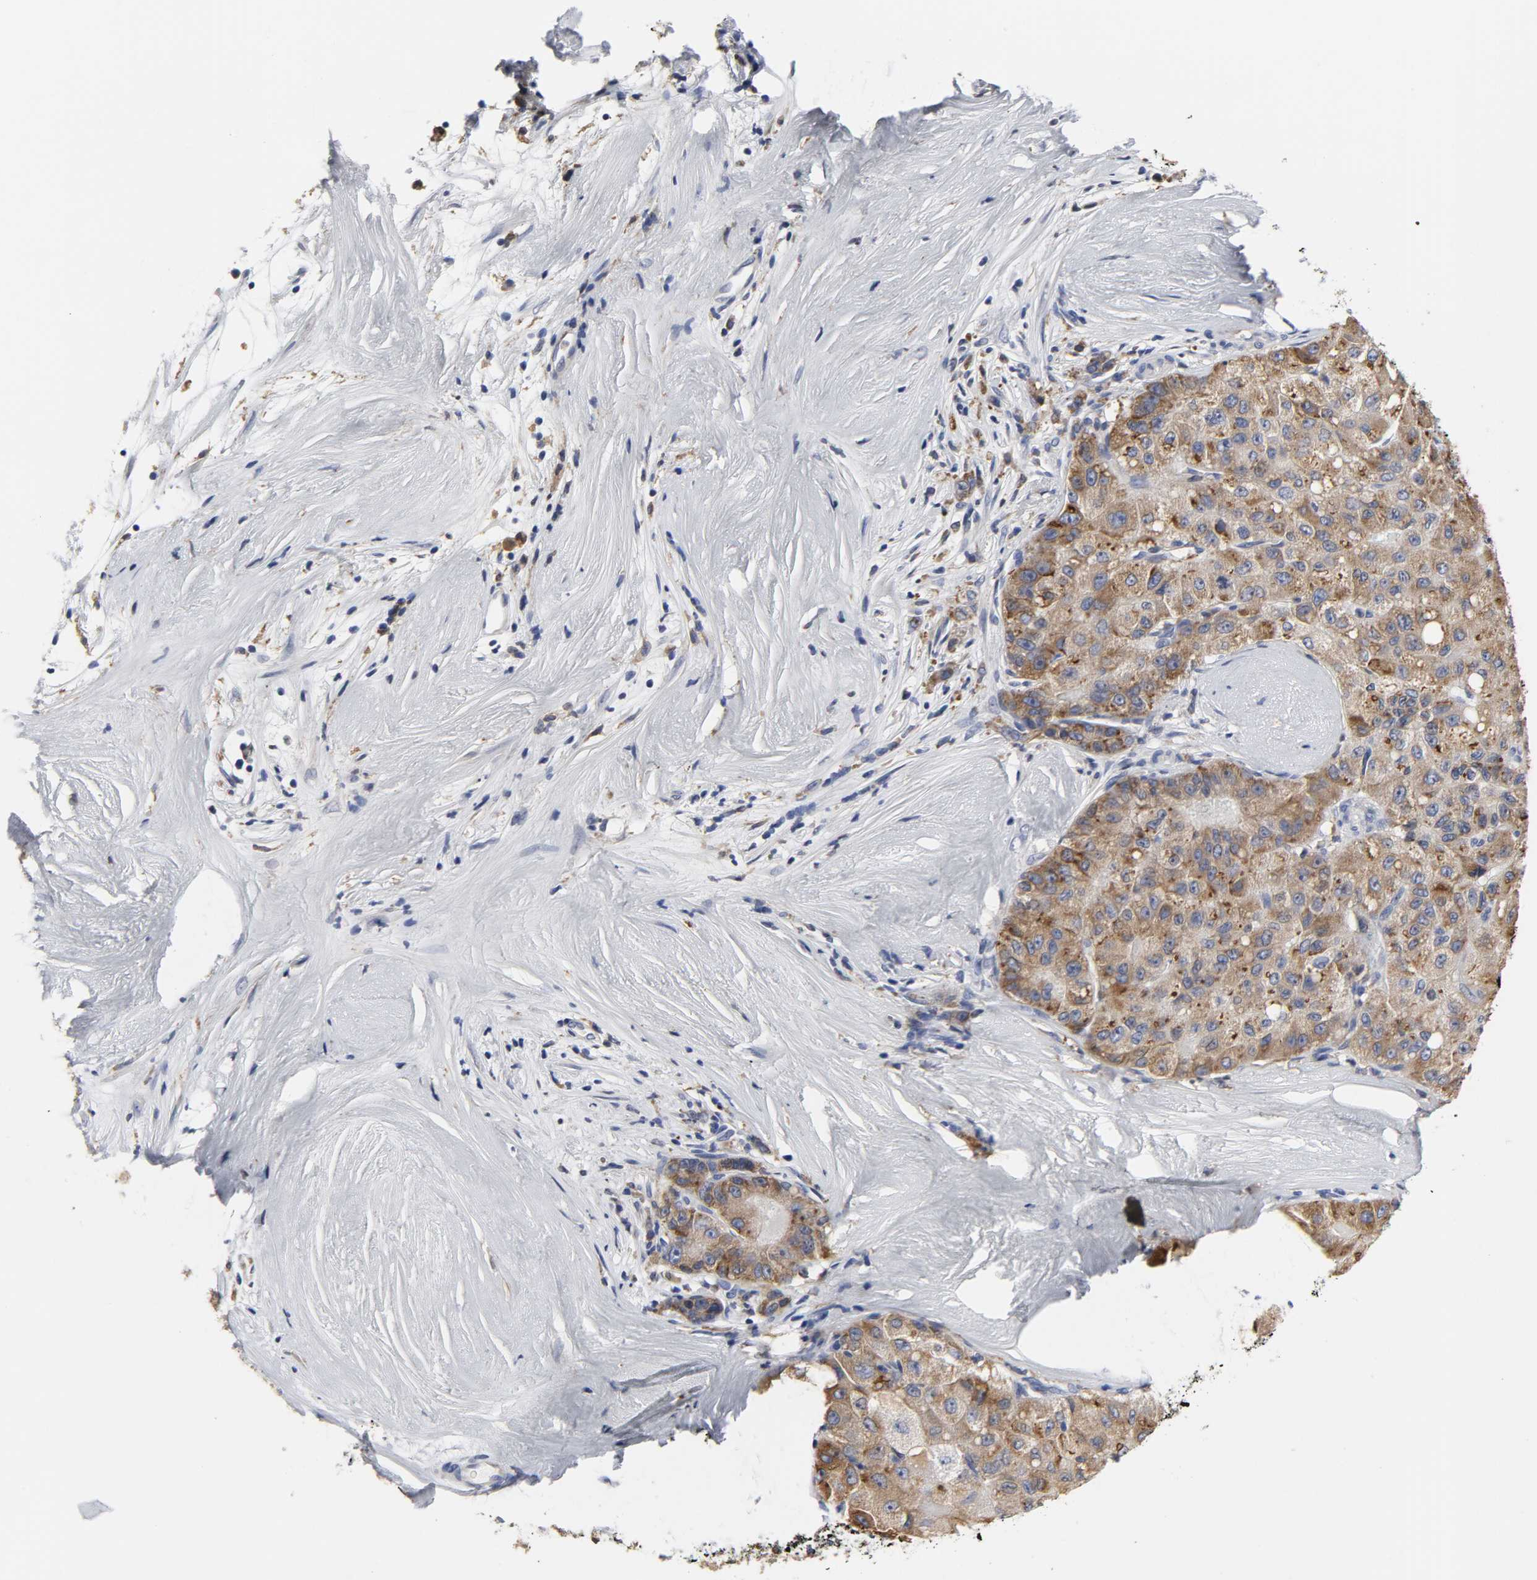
{"staining": {"intensity": "moderate", "quantity": ">75%", "location": "cytoplasmic/membranous"}, "tissue": "liver cancer", "cell_type": "Tumor cells", "image_type": "cancer", "snomed": [{"axis": "morphology", "description": "Carcinoma, Hepatocellular, NOS"}, {"axis": "topography", "description": "Liver"}], "caption": "A brown stain highlights moderate cytoplasmic/membranous positivity of a protein in hepatocellular carcinoma (liver) tumor cells.", "gene": "HCK", "patient": {"sex": "male", "age": 80}}